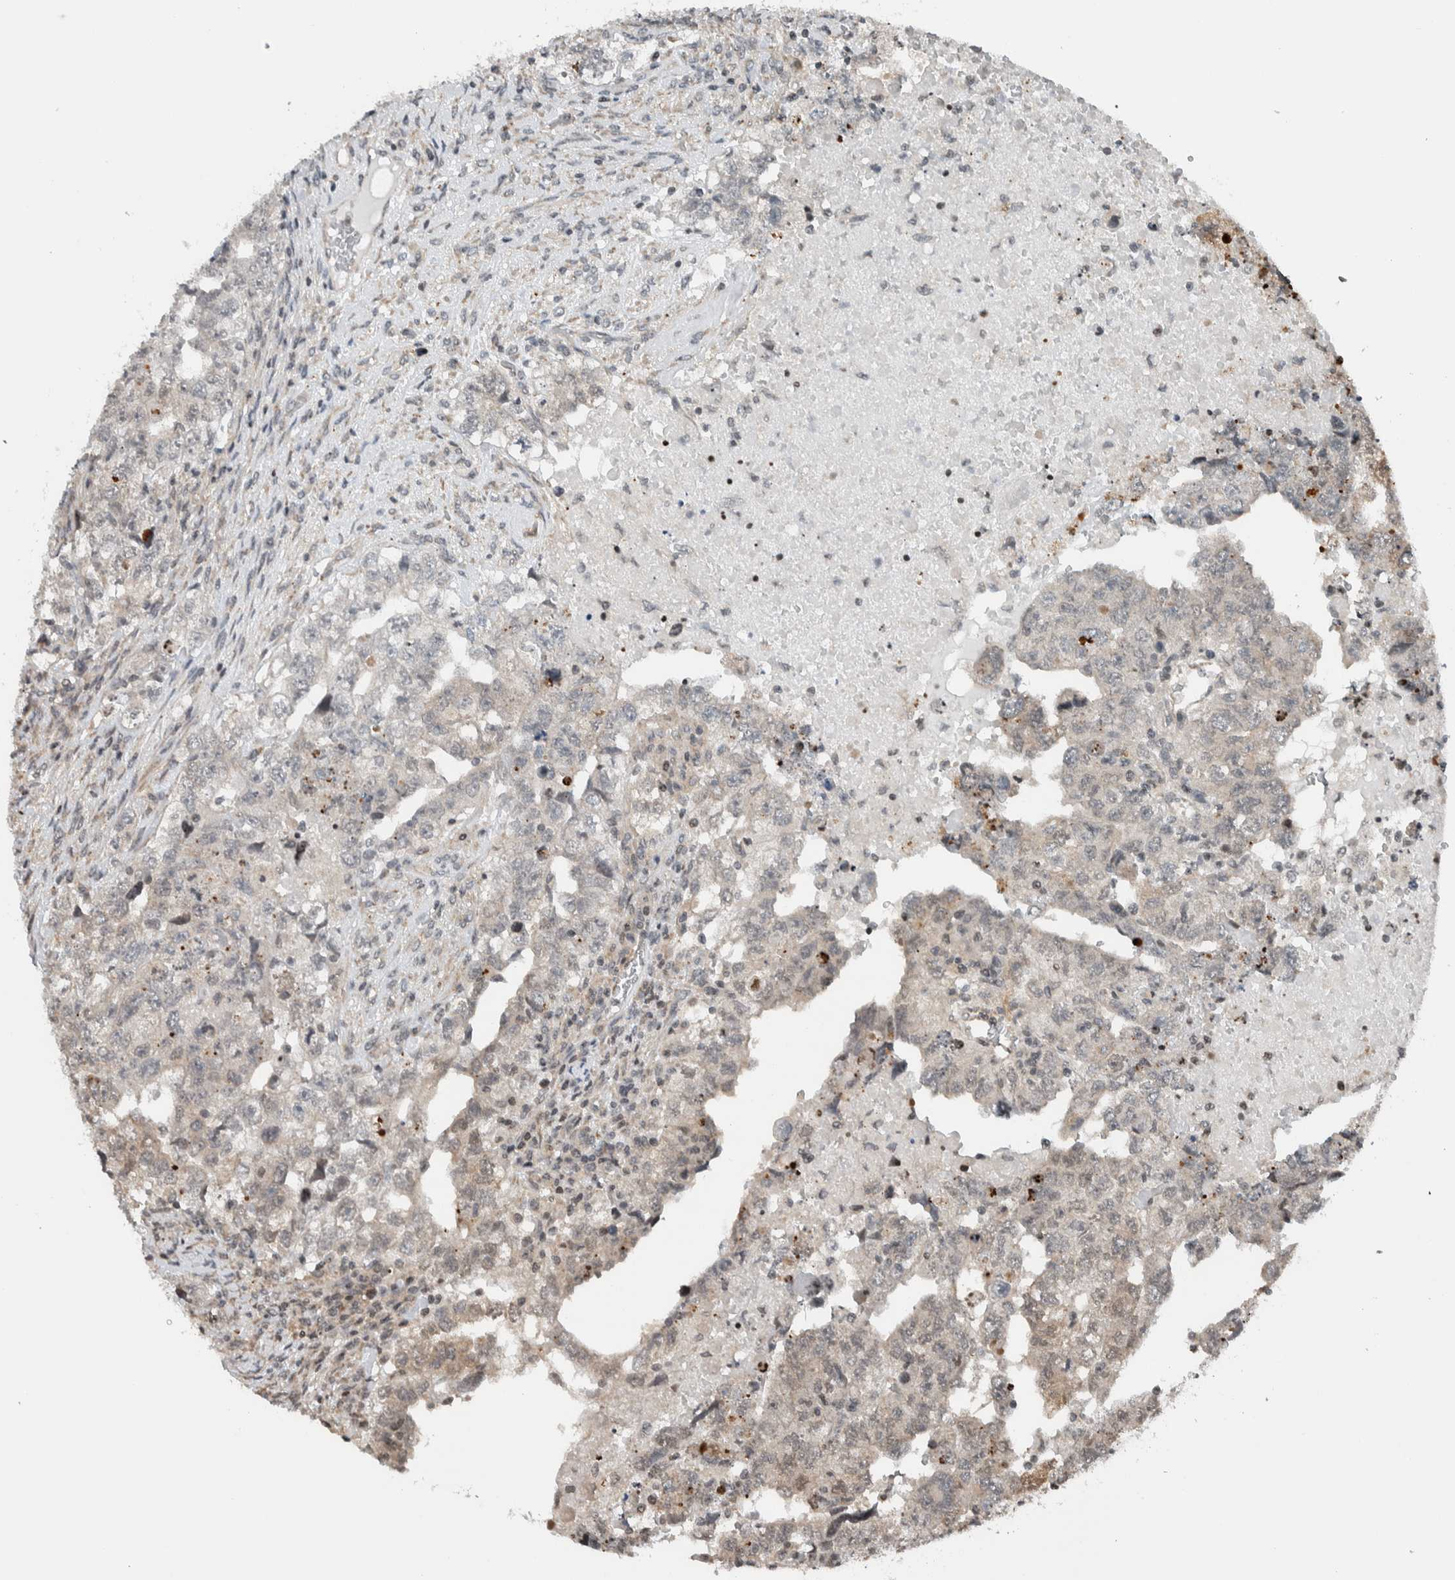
{"staining": {"intensity": "weak", "quantity": "<25%", "location": "cytoplasmic/membranous"}, "tissue": "testis cancer", "cell_type": "Tumor cells", "image_type": "cancer", "snomed": [{"axis": "morphology", "description": "Carcinoma, Embryonal, NOS"}, {"axis": "topography", "description": "Testis"}], "caption": "A high-resolution image shows IHC staining of testis cancer (embryonal carcinoma), which demonstrates no significant staining in tumor cells. Nuclei are stained in blue.", "gene": "NPLOC4", "patient": {"sex": "male", "age": 36}}